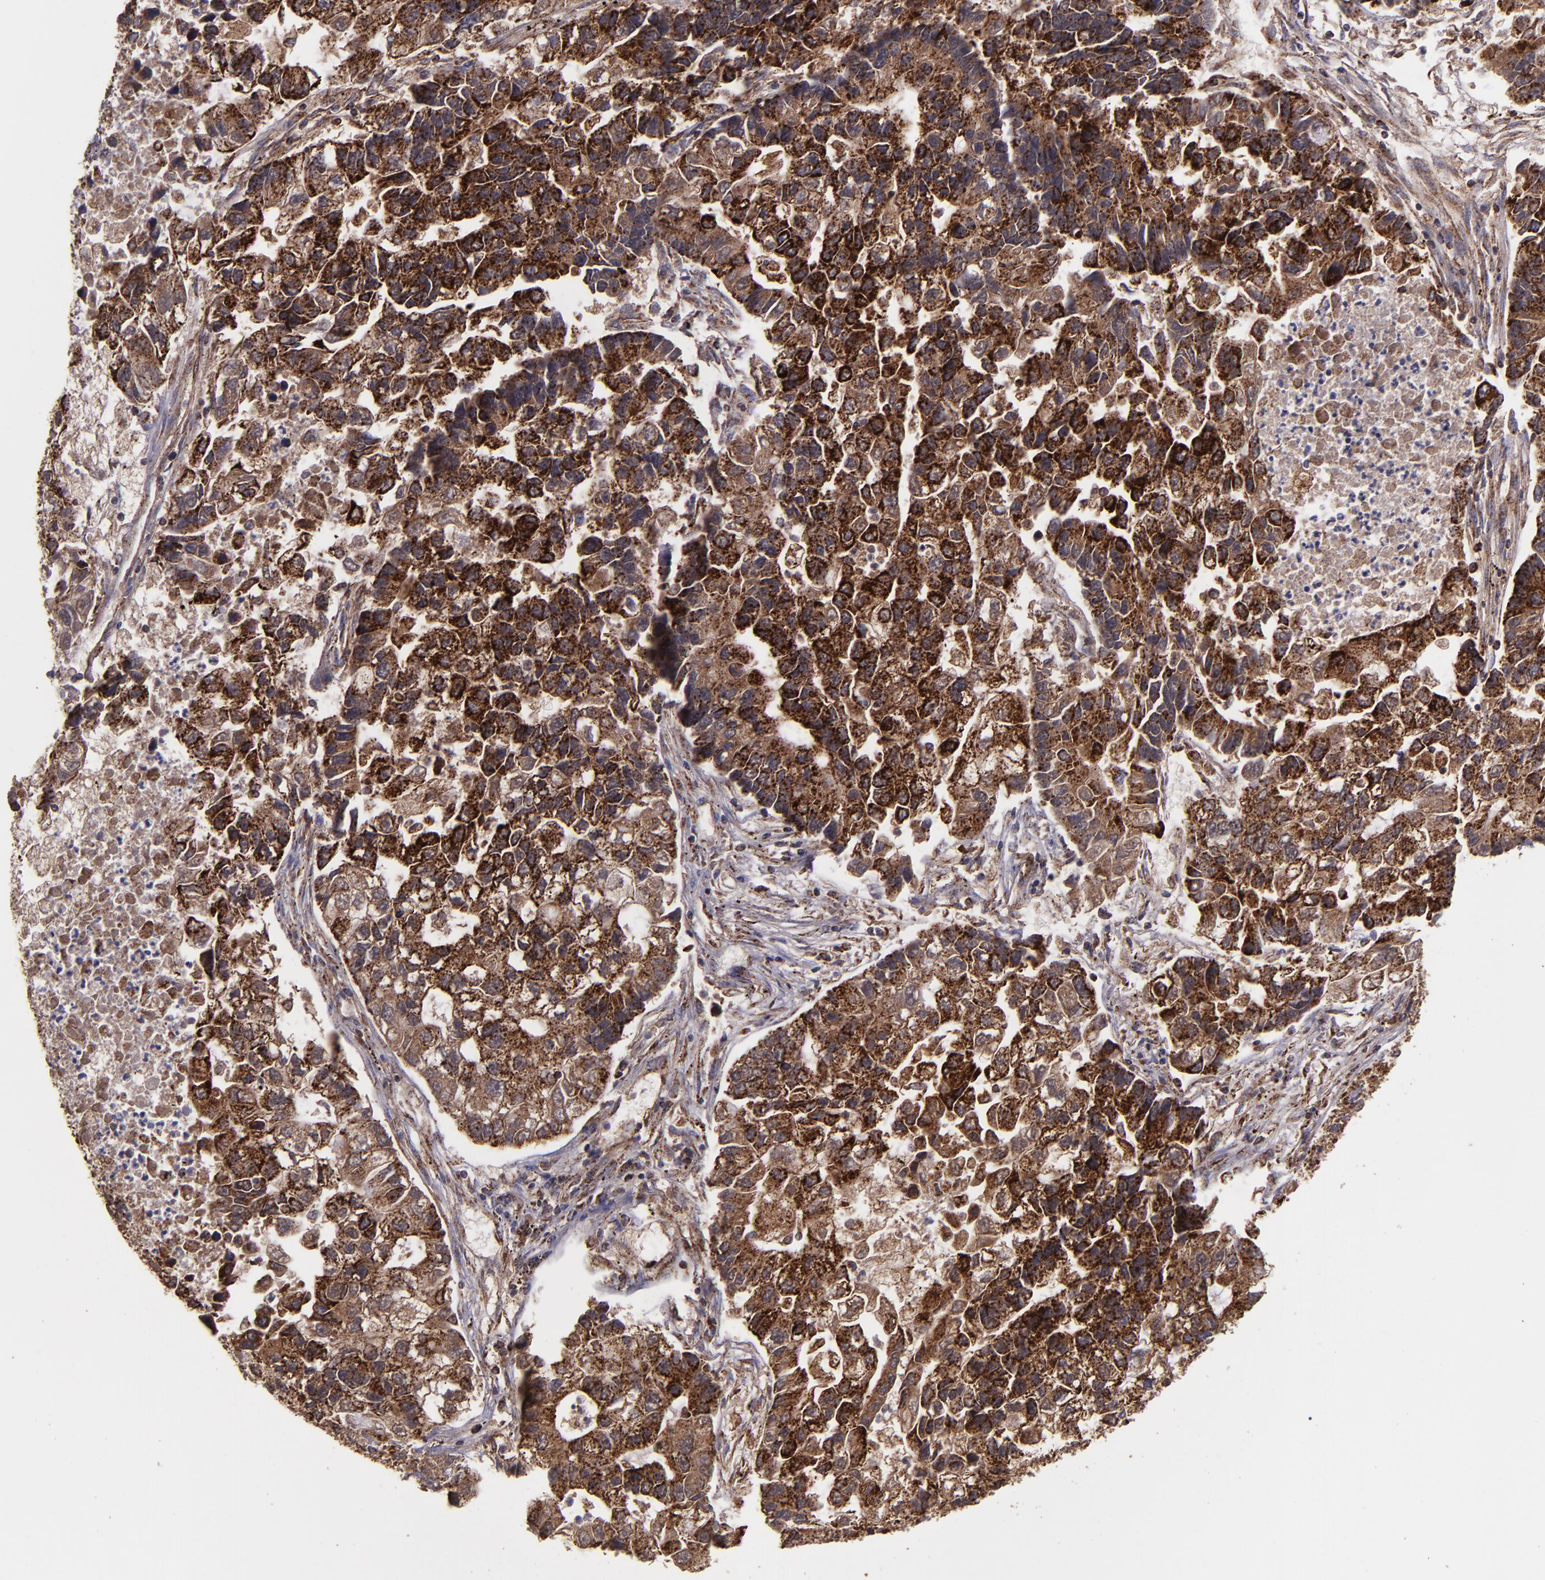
{"staining": {"intensity": "strong", "quantity": ">75%", "location": "cytoplasmic/membranous"}, "tissue": "lung cancer", "cell_type": "Tumor cells", "image_type": "cancer", "snomed": [{"axis": "morphology", "description": "Adenocarcinoma, NOS"}, {"axis": "topography", "description": "Lung"}], "caption": "Immunohistochemistry (IHC) histopathology image of lung cancer (adenocarcinoma) stained for a protein (brown), which shows high levels of strong cytoplasmic/membranous staining in about >75% of tumor cells.", "gene": "HSPD1", "patient": {"sex": "female", "age": 51}}